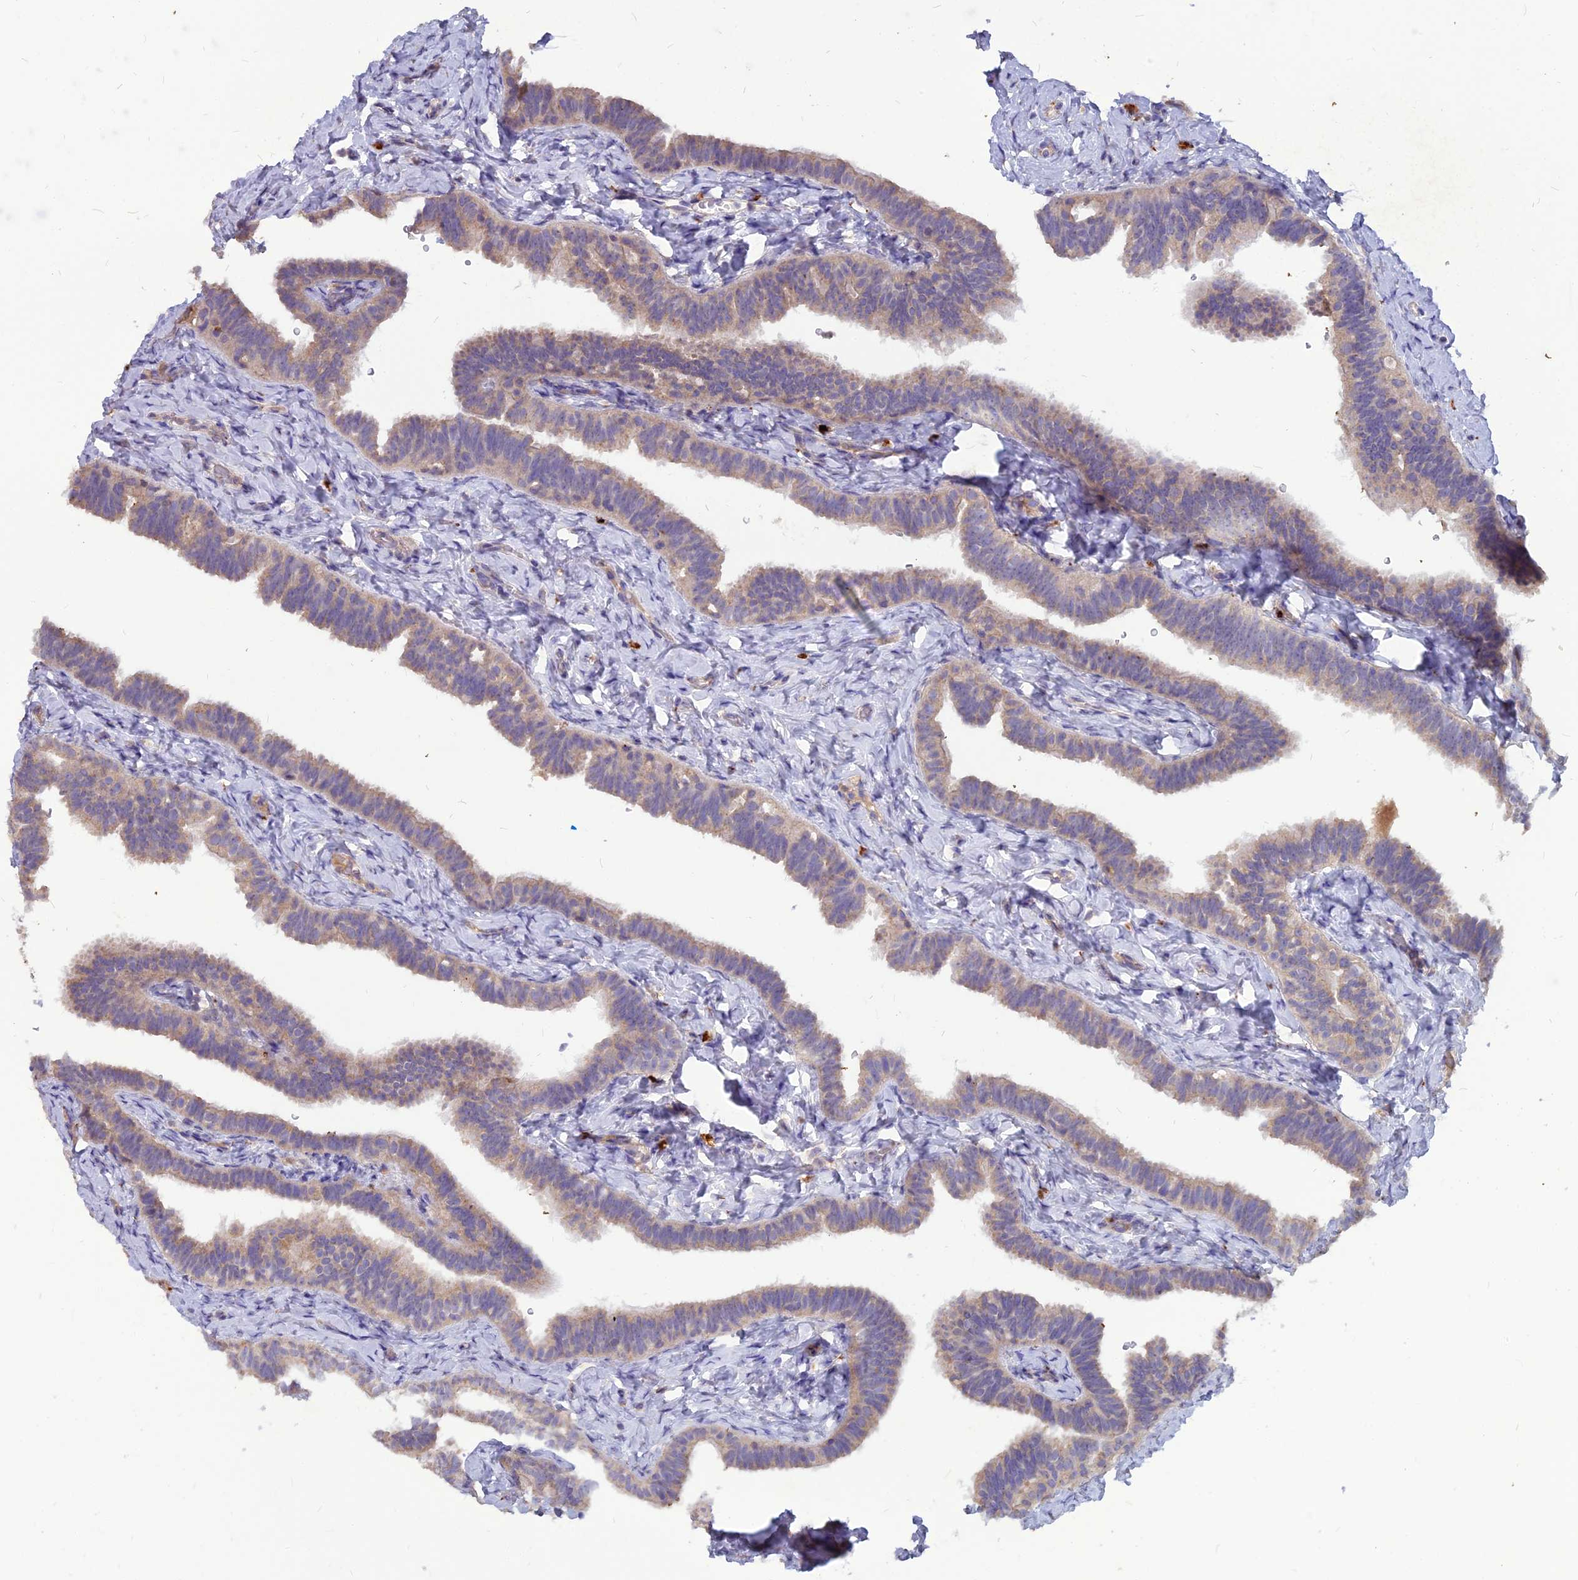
{"staining": {"intensity": "weak", "quantity": "25%-75%", "location": "cytoplasmic/membranous"}, "tissue": "fallopian tube", "cell_type": "Glandular cells", "image_type": "normal", "snomed": [{"axis": "morphology", "description": "Normal tissue, NOS"}, {"axis": "topography", "description": "Fallopian tube"}], "caption": "Weak cytoplasmic/membranous protein positivity is present in about 25%-75% of glandular cells in fallopian tube. The protein is shown in brown color, while the nuclei are stained blue.", "gene": "PCED1B", "patient": {"sex": "female", "age": 65}}